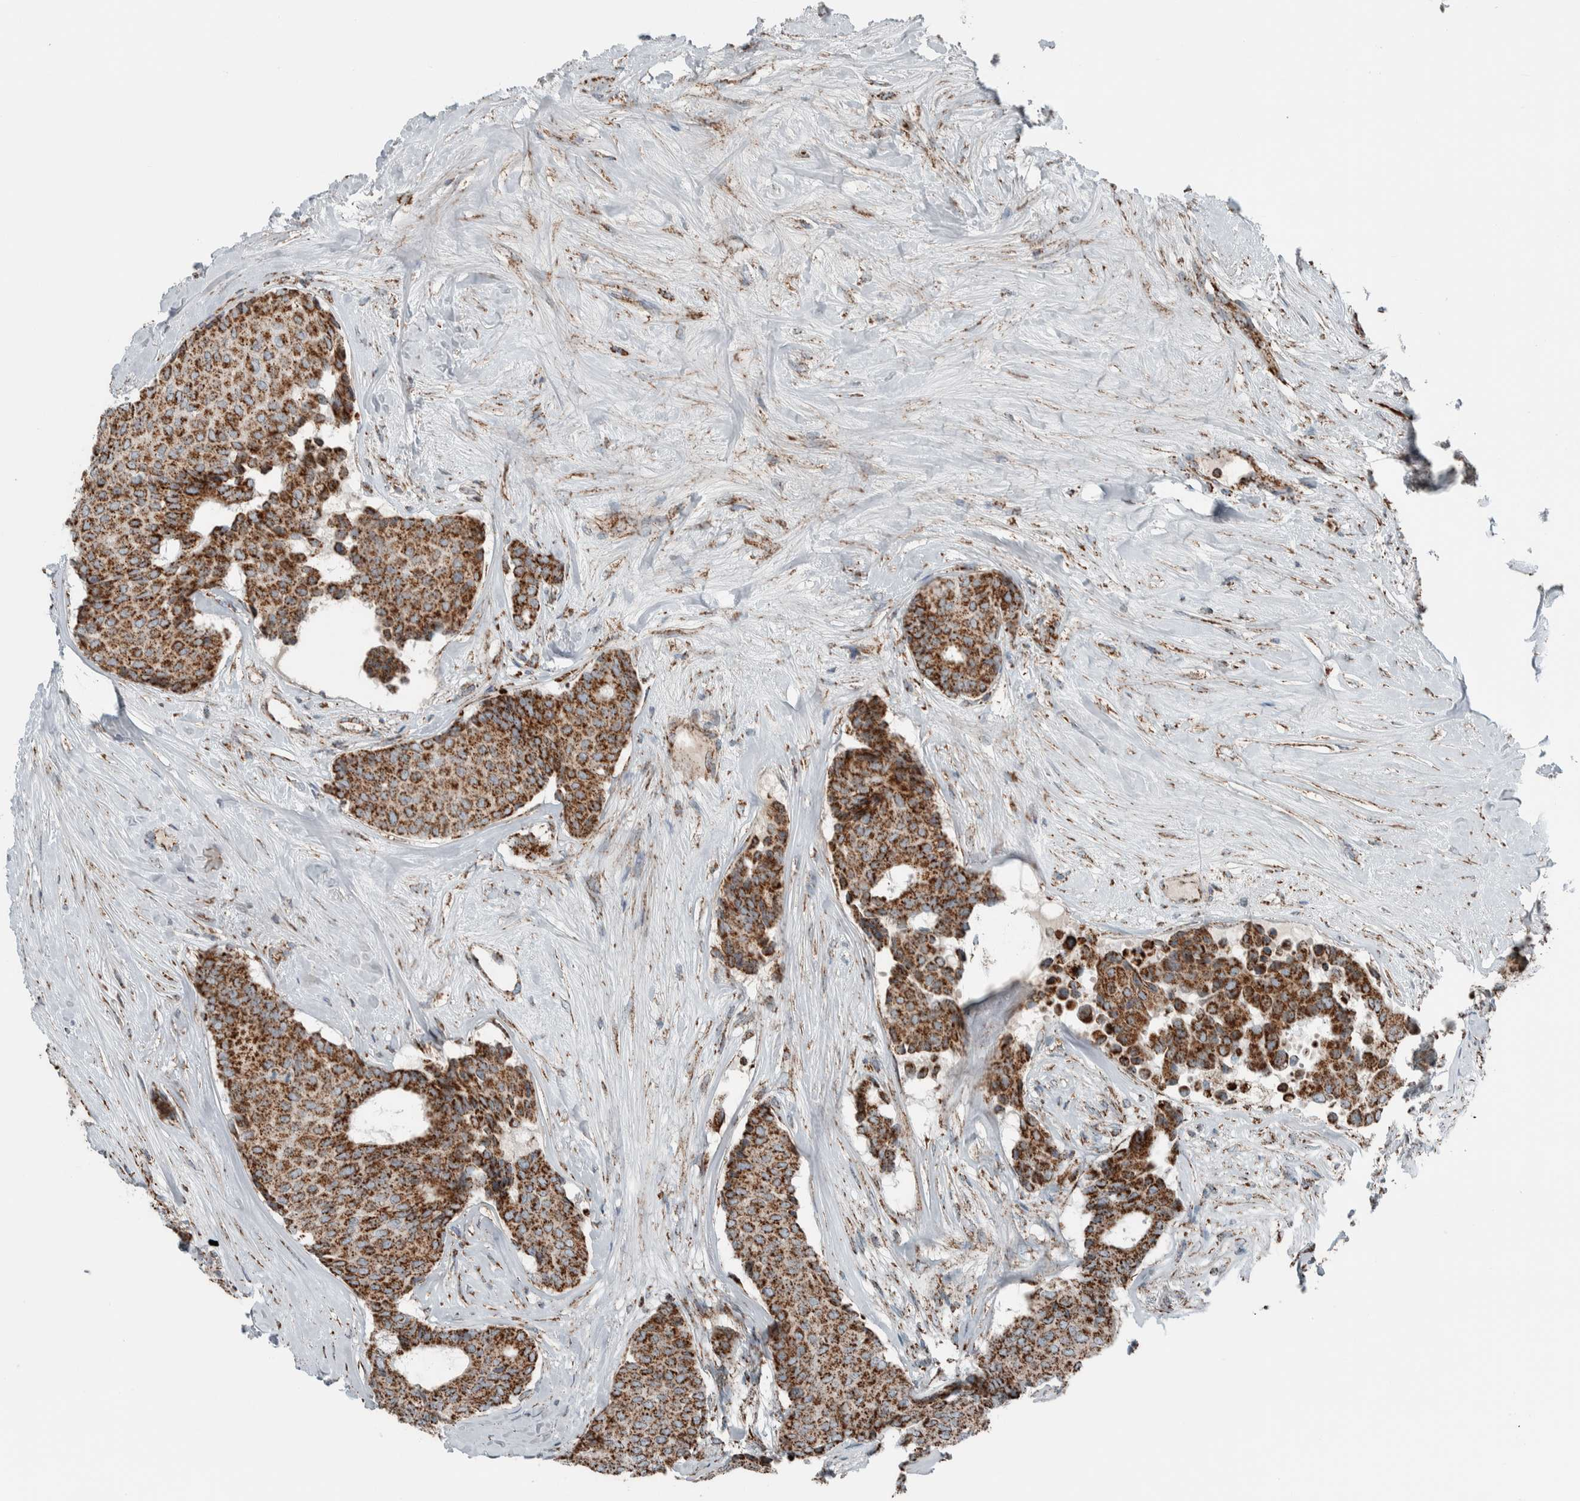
{"staining": {"intensity": "strong", "quantity": ">75%", "location": "cytoplasmic/membranous"}, "tissue": "breast cancer", "cell_type": "Tumor cells", "image_type": "cancer", "snomed": [{"axis": "morphology", "description": "Duct carcinoma"}, {"axis": "topography", "description": "Breast"}], "caption": "Immunohistochemical staining of breast cancer exhibits strong cytoplasmic/membranous protein staining in approximately >75% of tumor cells. Nuclei are stained in blue.", "gene": "CNTROB", "patient": {"sex": "female", "age": 75}}